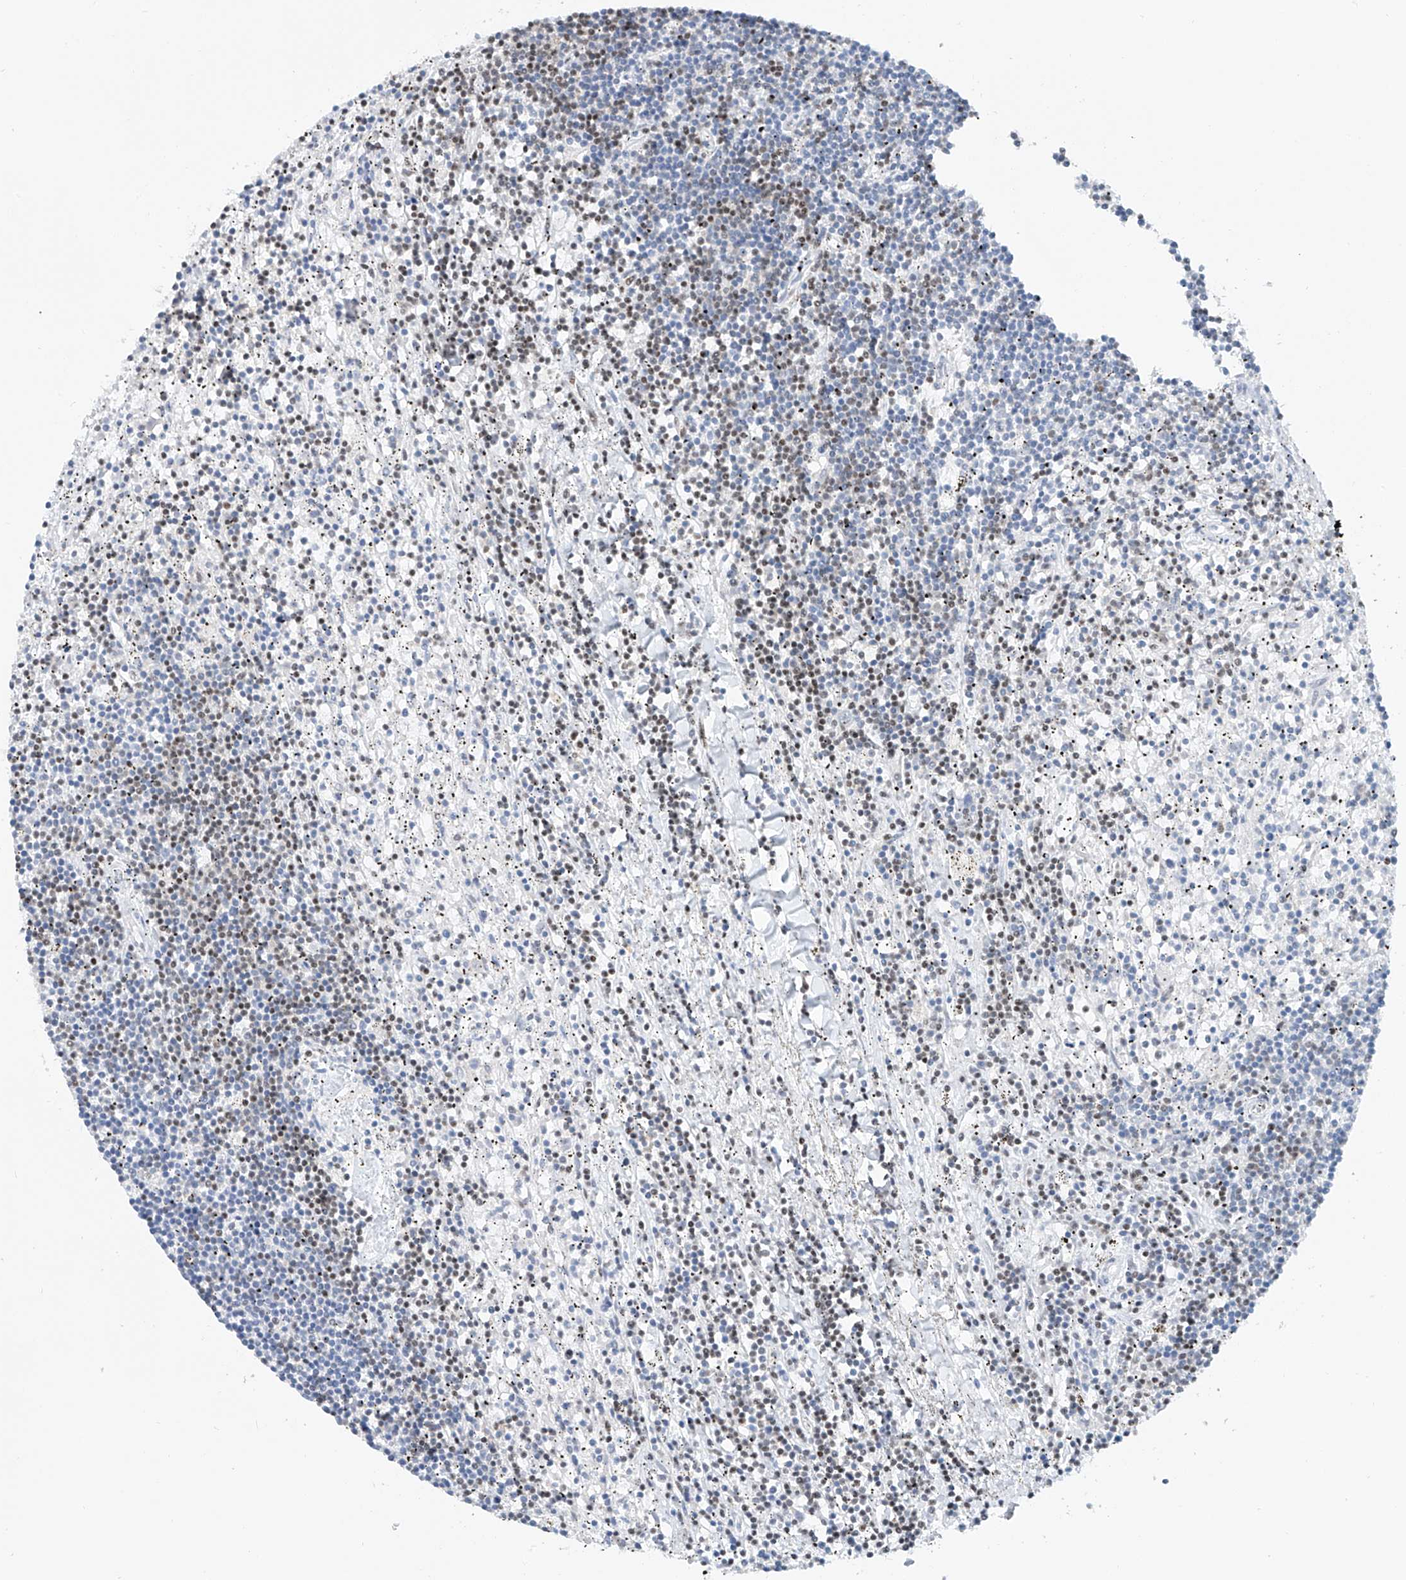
{"staining": {"intensity": "weak", "quantity": "<25%", "location": "nuclear"}, "tissue": "lymphoma", "cell_type": "Tumor cells", "image_type": "cancer", "snomed": [{"axis": "morphology", "description": "Malignant lymphoma, non-Hodgkin's type, Low grade"}, {"axis": "topography", "description": "Spleen"}], "caption": "IHC histopathology image of human lymphoma stained for a protein (brown), which shows no staining in tumor cells.", "gene": "TAF4", "patient": {"sex": "male", "age": 76}}